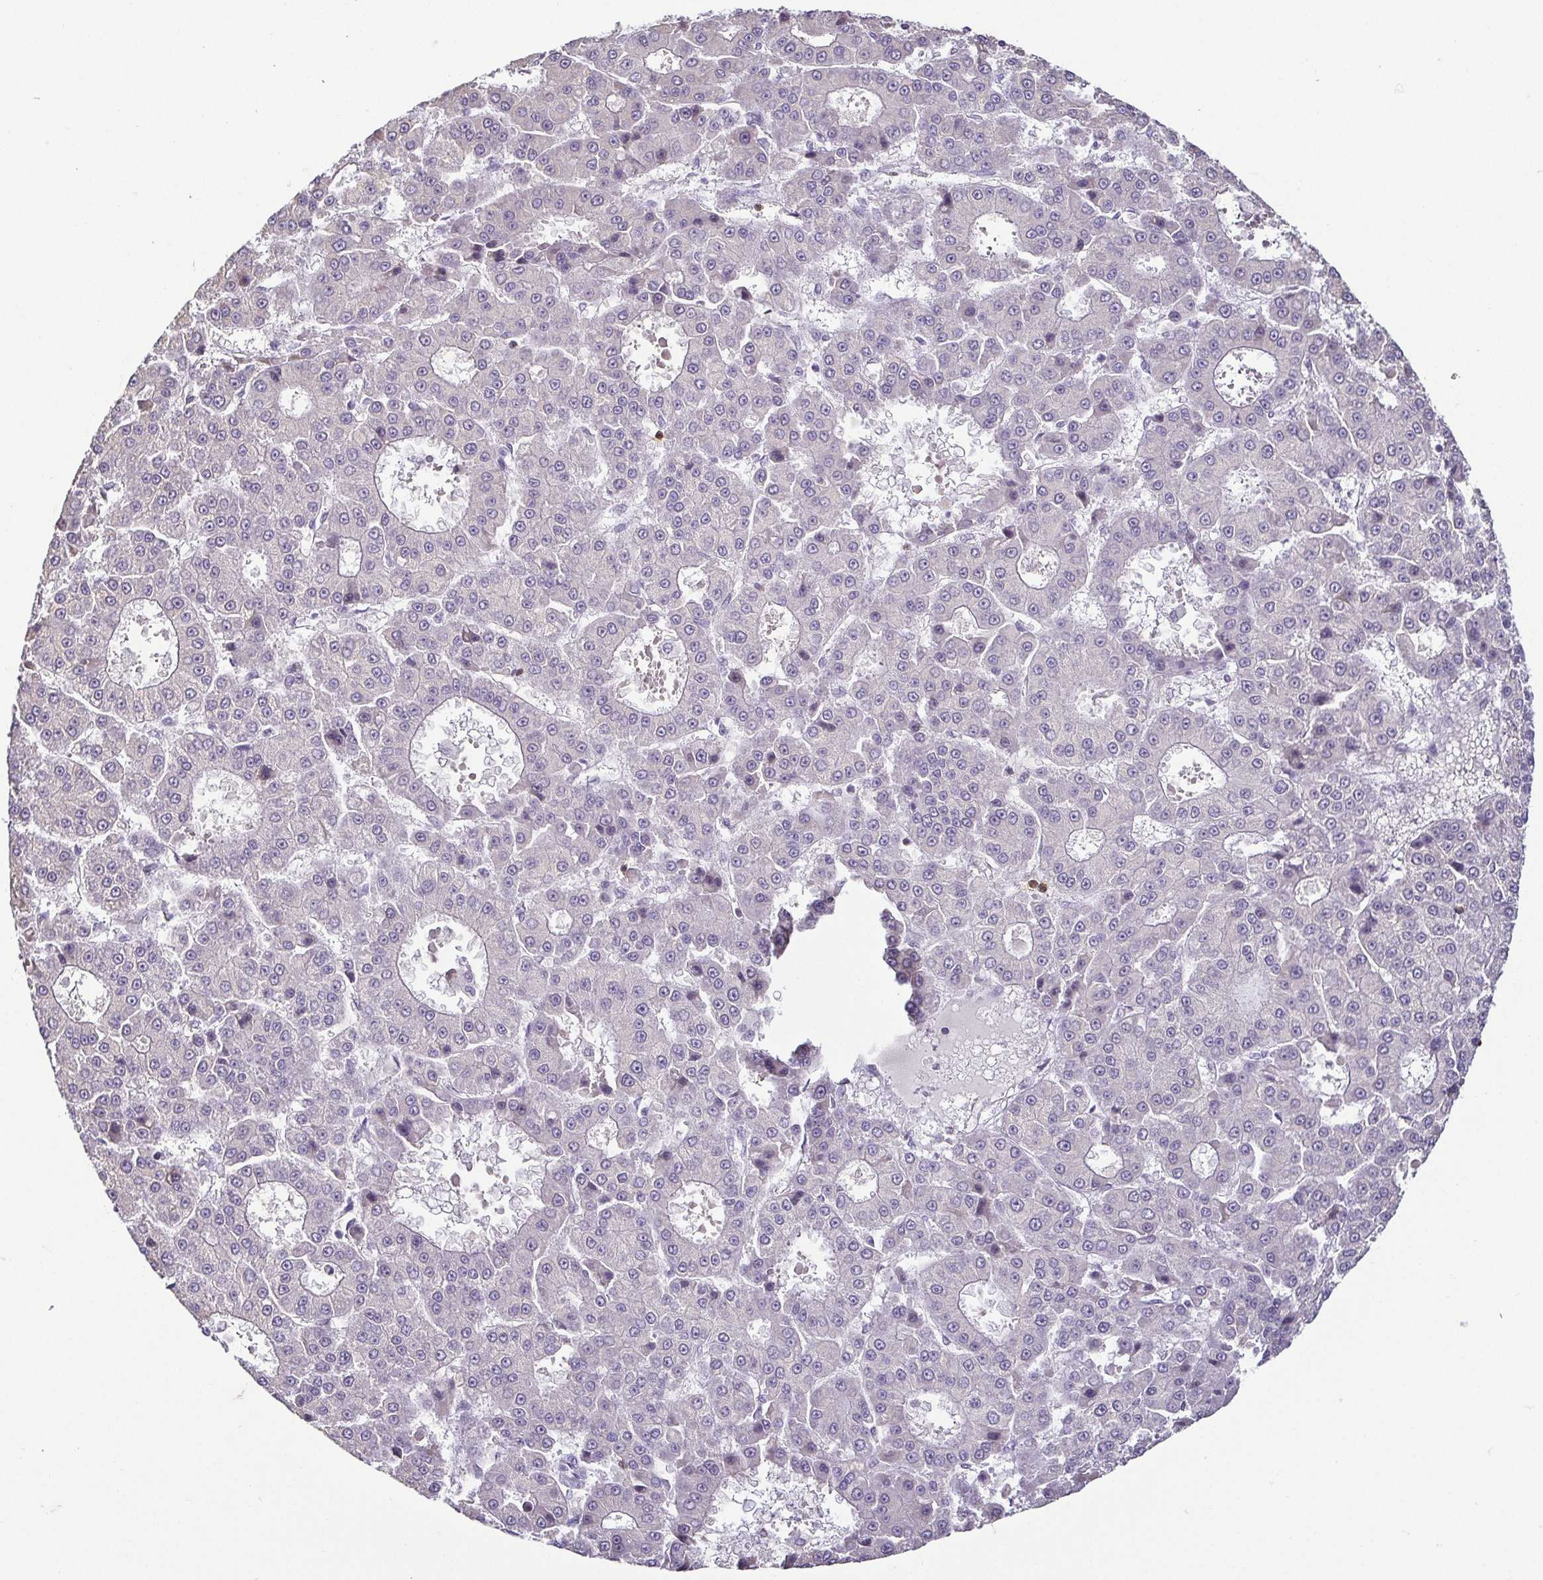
{"staining": {"intensity": "negative", "quantity": "none", "location": "none"}, "tissue": "liver cancer", "cell_type": "Tumor cells", "image_type": "cancer", "snomed": [{"axis": "morphology", "description": "Carcinoma, Hepatocellular, NOS"}, {"axis": "topography", "description": "Liver"}], "caption": "Tumor cells are negative for brown protein staining in liver cancer (hepatocellular carcinoma). The staining was performed using DAB (3,3'-diaminobenzidine) to visualize the protein expression in brown, while the nuclei were stained in blue with hematoxylin (Magnification: 20x).", "gene": "HOPX", "patient": {"sex": "male", "age": 70}}